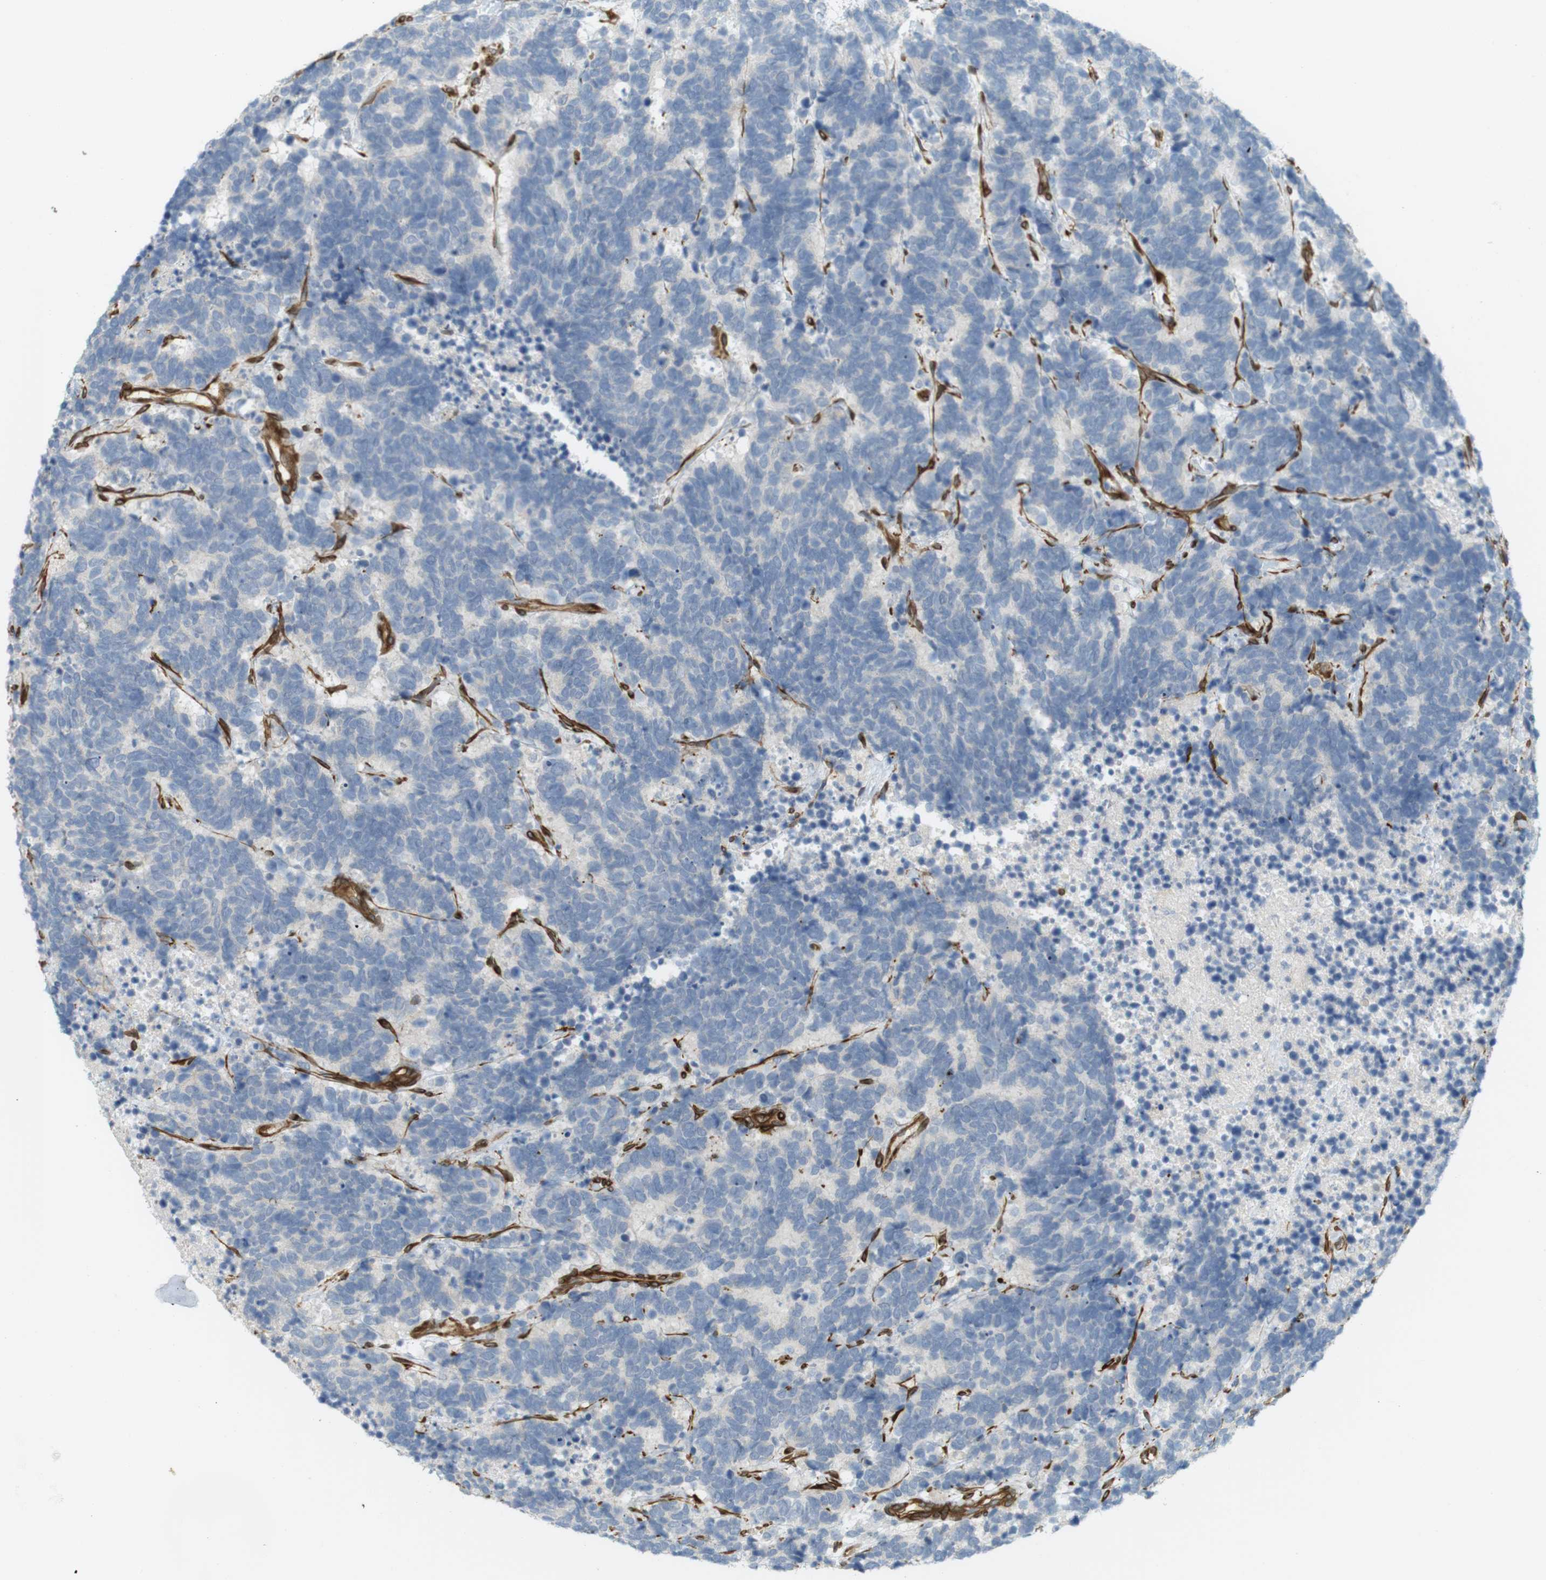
{"staining": {"intensity": "negative", "quantity": "none", "location": "none"}, "tissue": "carcinoid", "cell_type": "Tumor cells", "image_type": "cancer", "snomed": [{"axis": "morphology", "description": "Carcinoma, NOS"}, {"axis": "morphology", "description": "Carcinoid, malignant, NOS"}, {"axis": "topography", "description": "Urinary bladder"}], "caption": "Immunohistochemical staining of human carcinoma reveals no significant positivity in tumor cells. The staining is performed using DAB brown chromogen with nuclei counter-stained in using hematoxylin.", "gene": "PDE3A", "patient": {"sex": "male", "age": 57}}